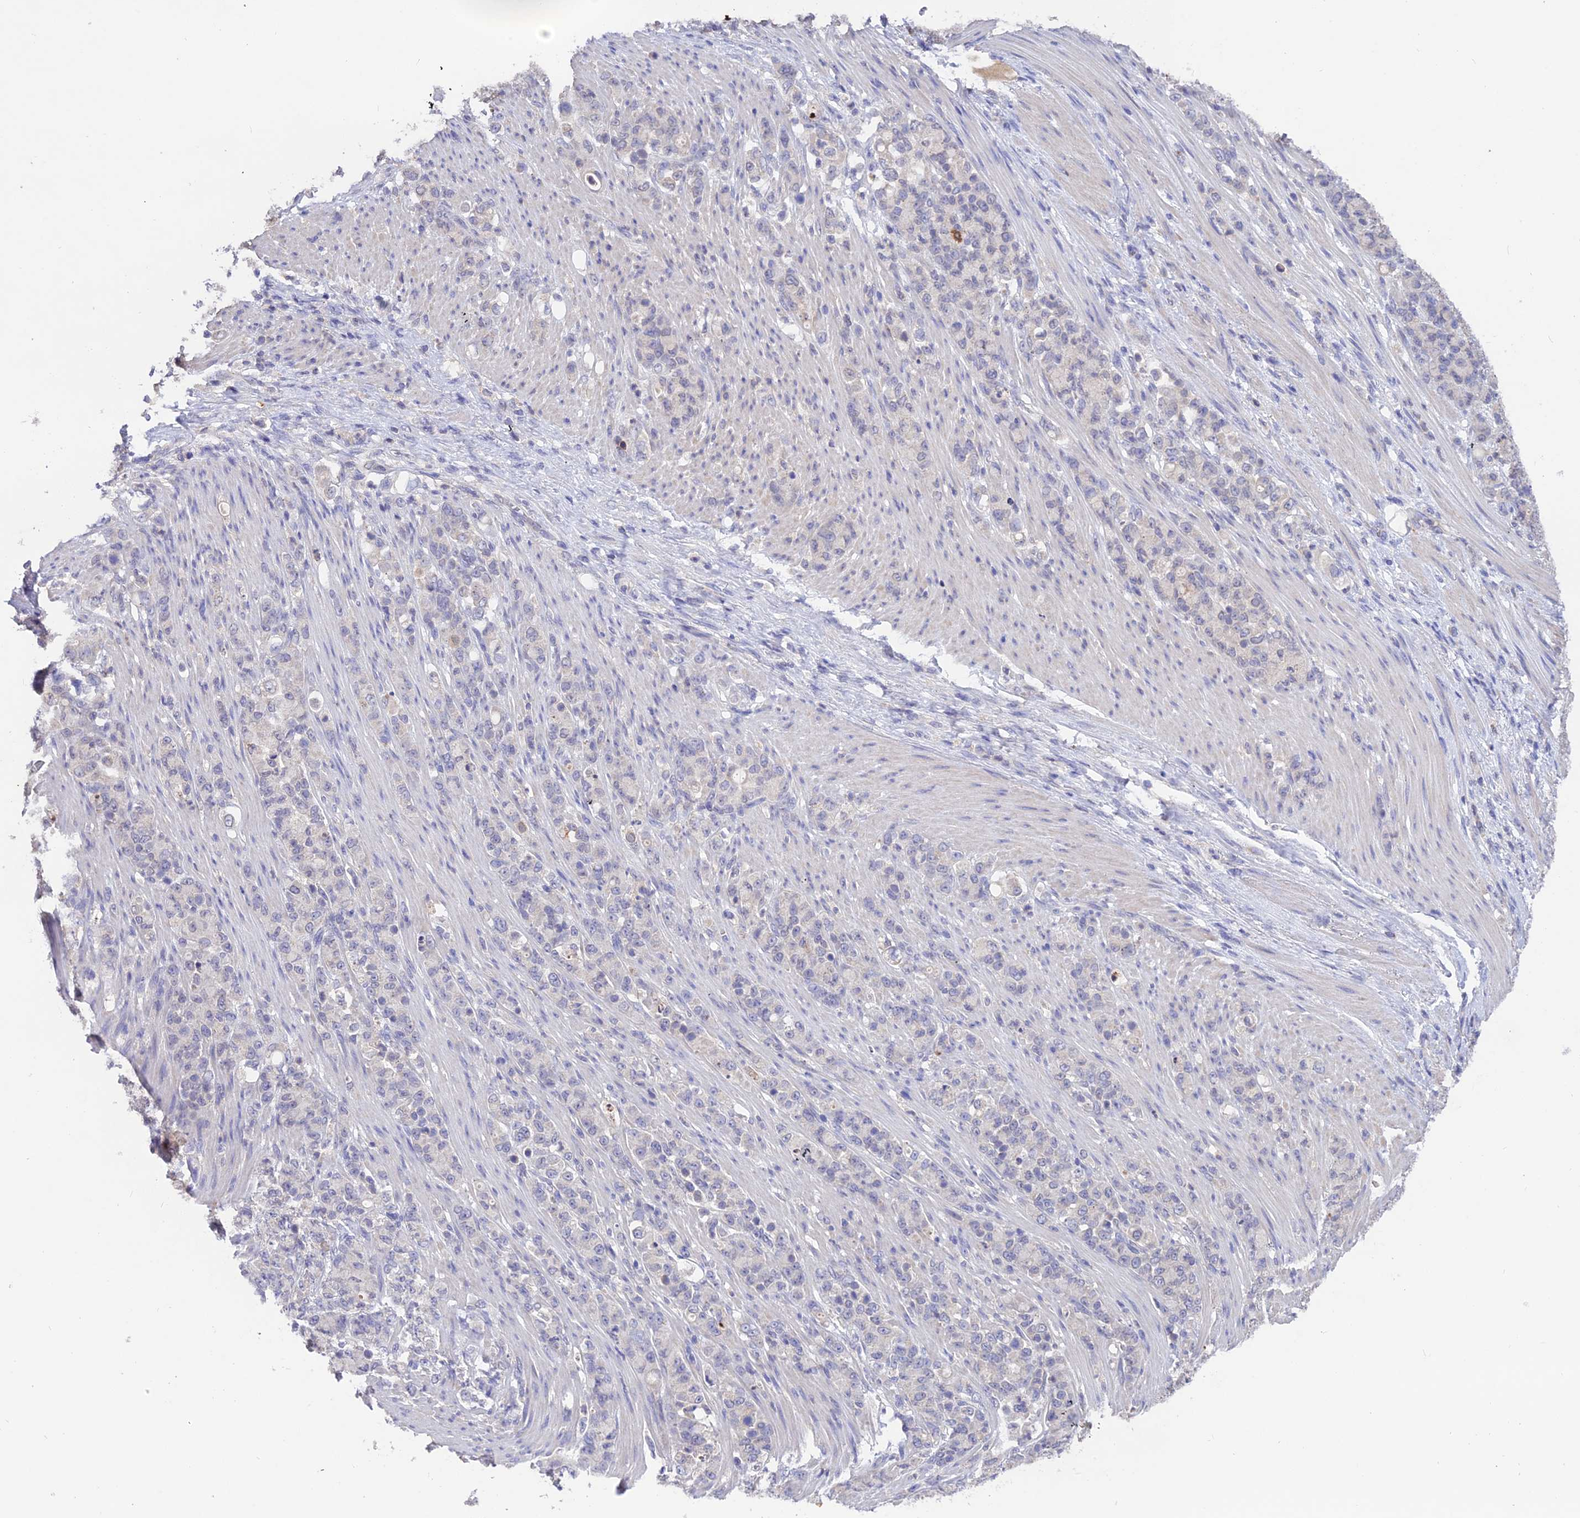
{"staining": {"intensity": "negative", "quantity": "none", "location": "none"}, "tissue": "stomach cancer", "cell_type": "Tumor cells", "image_type": "cancer", "snomed": [{"axis": "morphology", "description": "Normal tissue, NOS"}, {"axis": "morphology", "description": "Adenocarcinoma, NOS"}, {"axis": "topography", "description": "Stomach"}], "caption": "Tumor cells are negative for protein expression in human adenocarcinoma (stomach). (DAB IHC visualized using brightfield microscopy, high magnification).", "gene": "PGK1", "patient": {"sex": "female", "age": 79}}